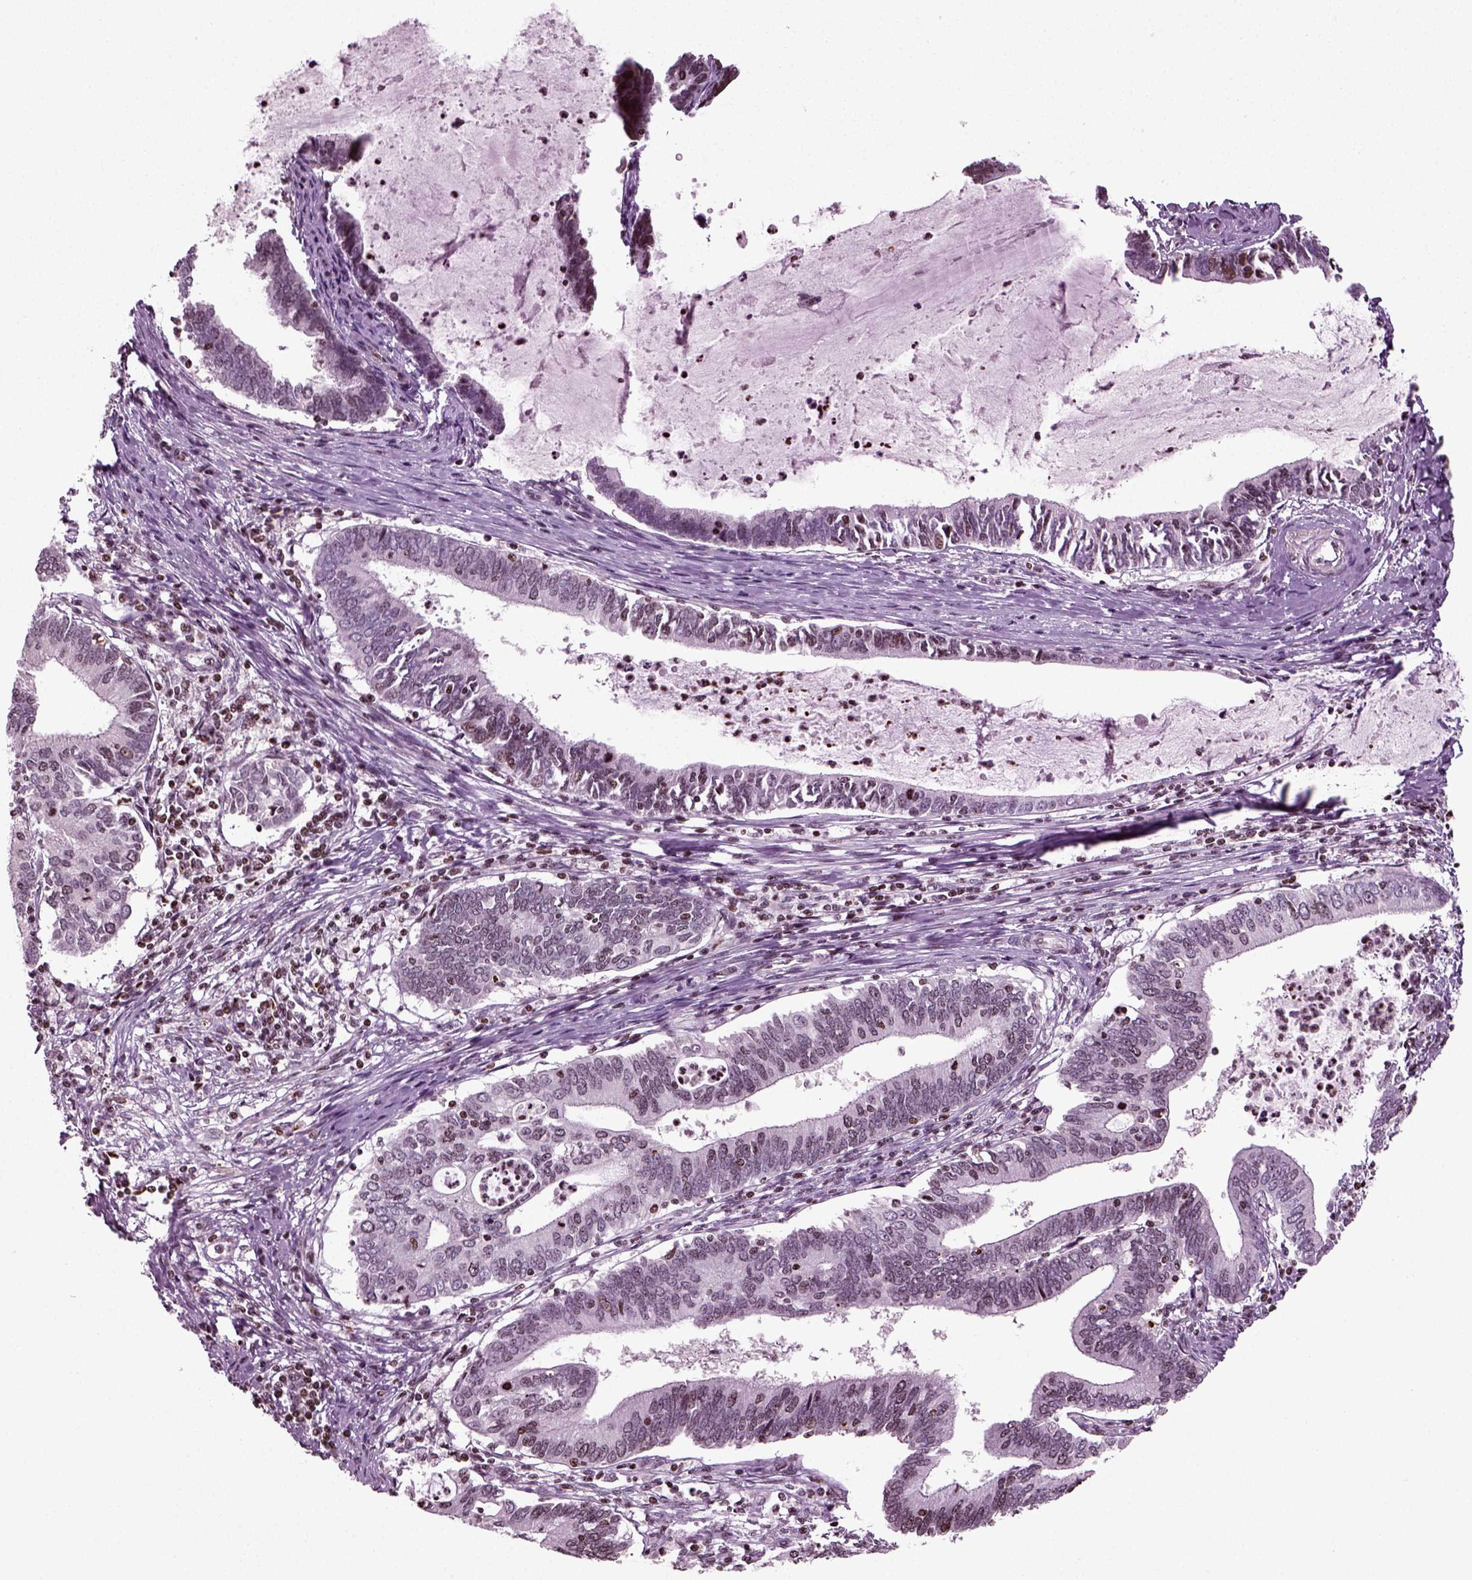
{"staining": {"intensity": "moderate", "quantity": "<25%", "location": "nuclear"}, "tissue": "cervical cancer", "cell_type": "Tumor cells", "image_type": "cancer", "snomed": [{"axis": "morphology", "description": "Adenocarcinoma, NOS"}, {"axis": "topography", "description": "Cervix"}], "caption": "Immunohistochemistry (DAB) staining of cervical adenocarcinoma reveals moderate nuclear protein expression in approximately <25% of tumor cells.", "gene": "HEYL", "patient": {"sex": "female", "age": 42}}